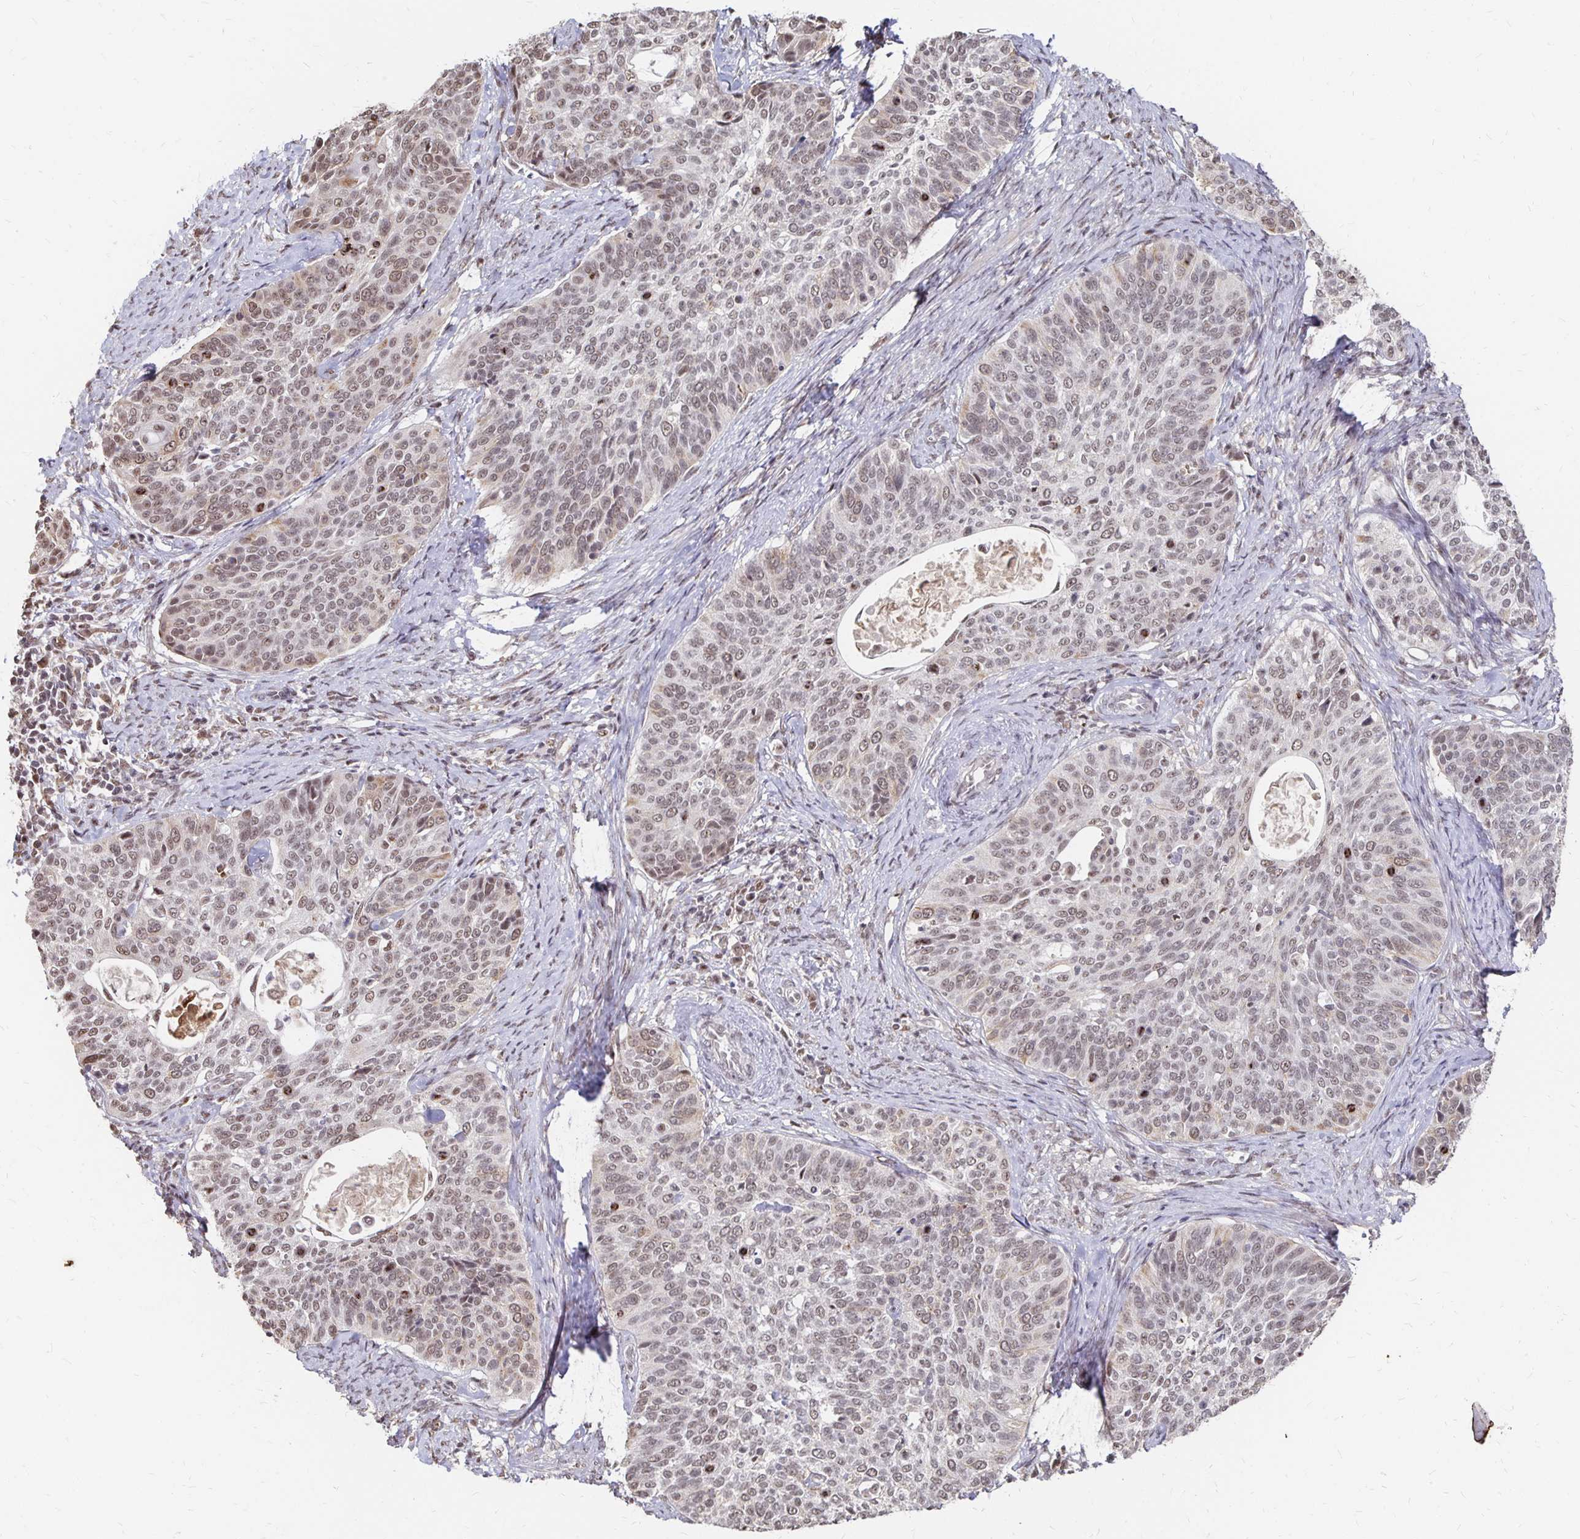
{"staining": {"intensity": "weak", "quantity": ">75%", "location": "nuclear"}, "tissue": "cervical cancer", "cell_type": "Tumor cells", "image_type": "cancer", "snomed": [{"axis": "morphology", "description": "Squamous cell carcinoma, NOS"}, {"axis": "topography", "description": "Cervix"}], "caption": "Tumor cells show weak nuclear staining in about >75% of cells in cervical squamous cell carcinoma.", "gene": "CLASRP", "patient": {"sex": "female", "age": 69}}